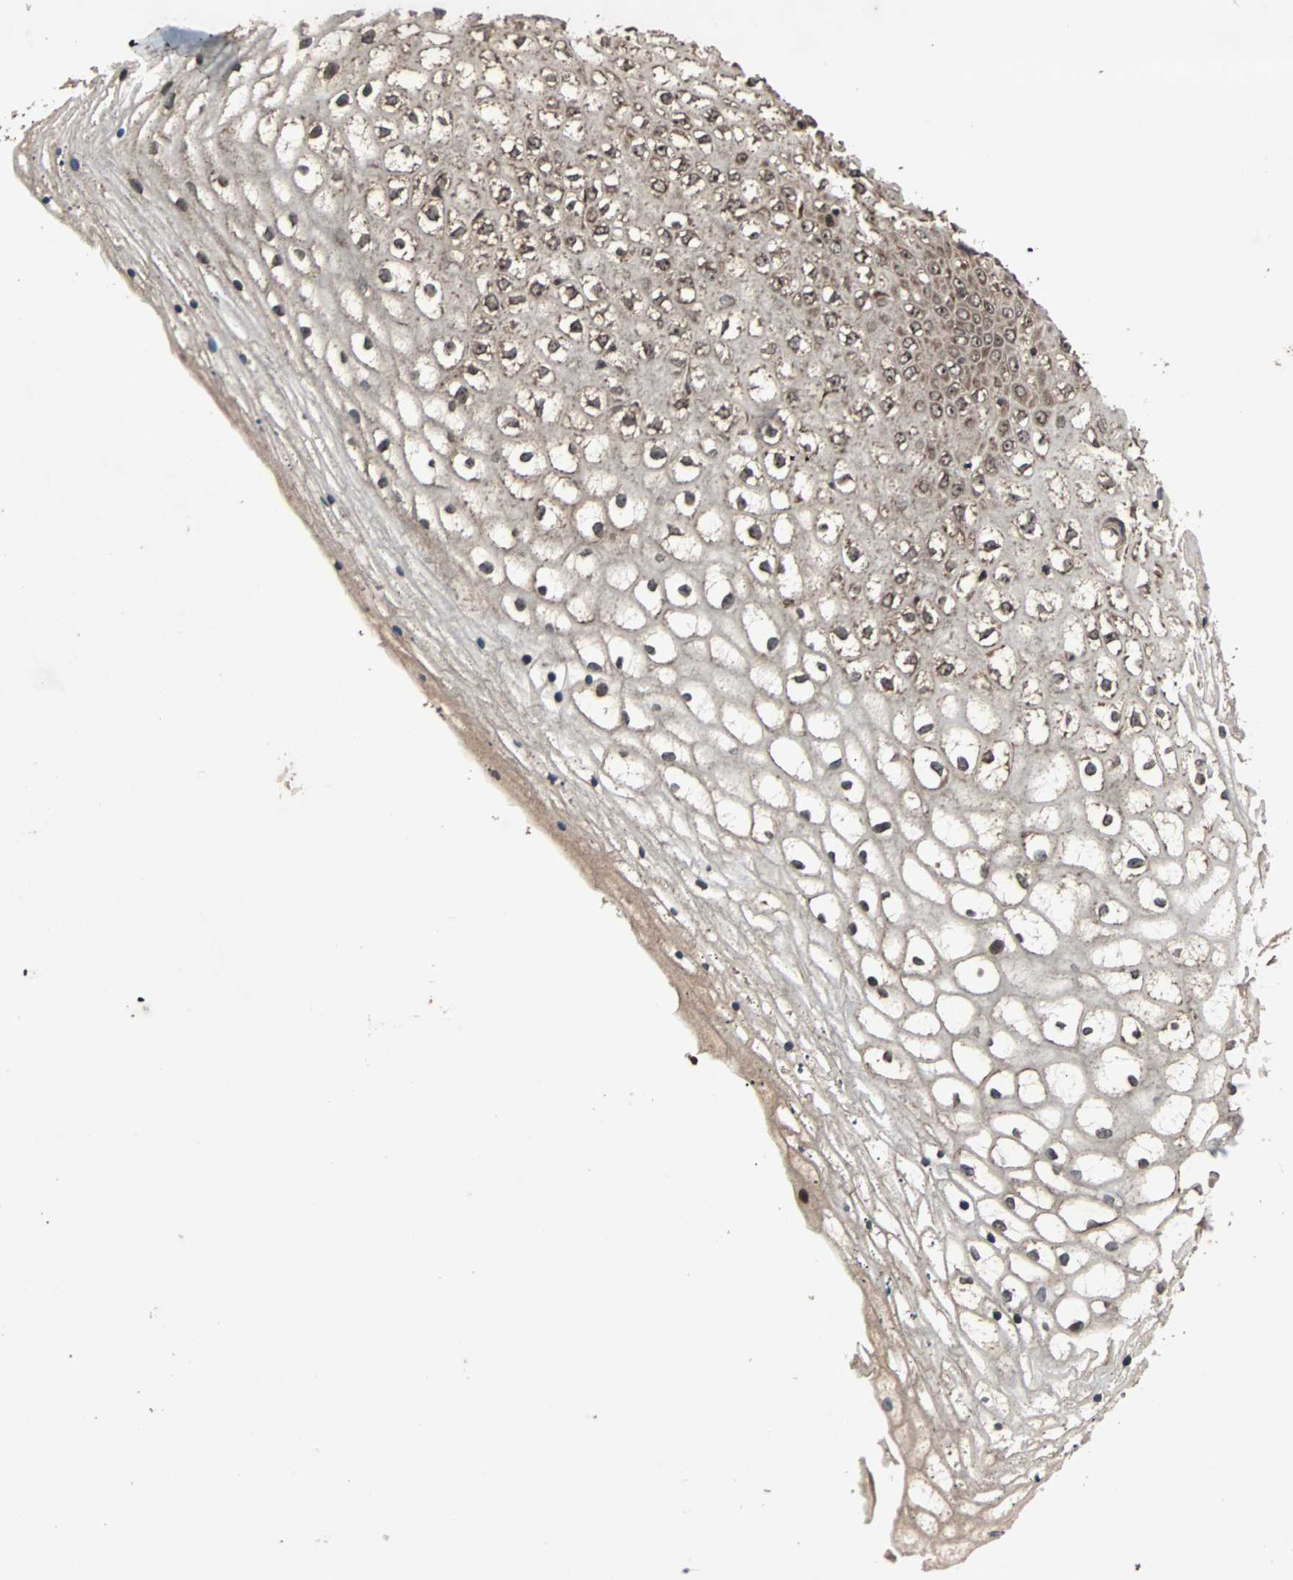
{"staining": {"intensity": "strong", "quantity": ">75%", "location": "cytoplasmic/membranous,nuclear"}, "tissue": "vagina", "cell_type": "Squamous epithelial cells", "image_type": "normal", "snomed": [{"axis": "morphology", "description": "Normal tissue, NOS"}, {"axis": "topography", "description": "Soft tissue"}, {"axis": "topography", "description": "Vagina"}], "caption": "Strong cytoplasmic/membranous,nuclear protein expression is appreciated in about >75% of squamous epithelial cells in vagina.", "gene": "LAMTOR5", "patient": {"sex": "female", "age": 61}}